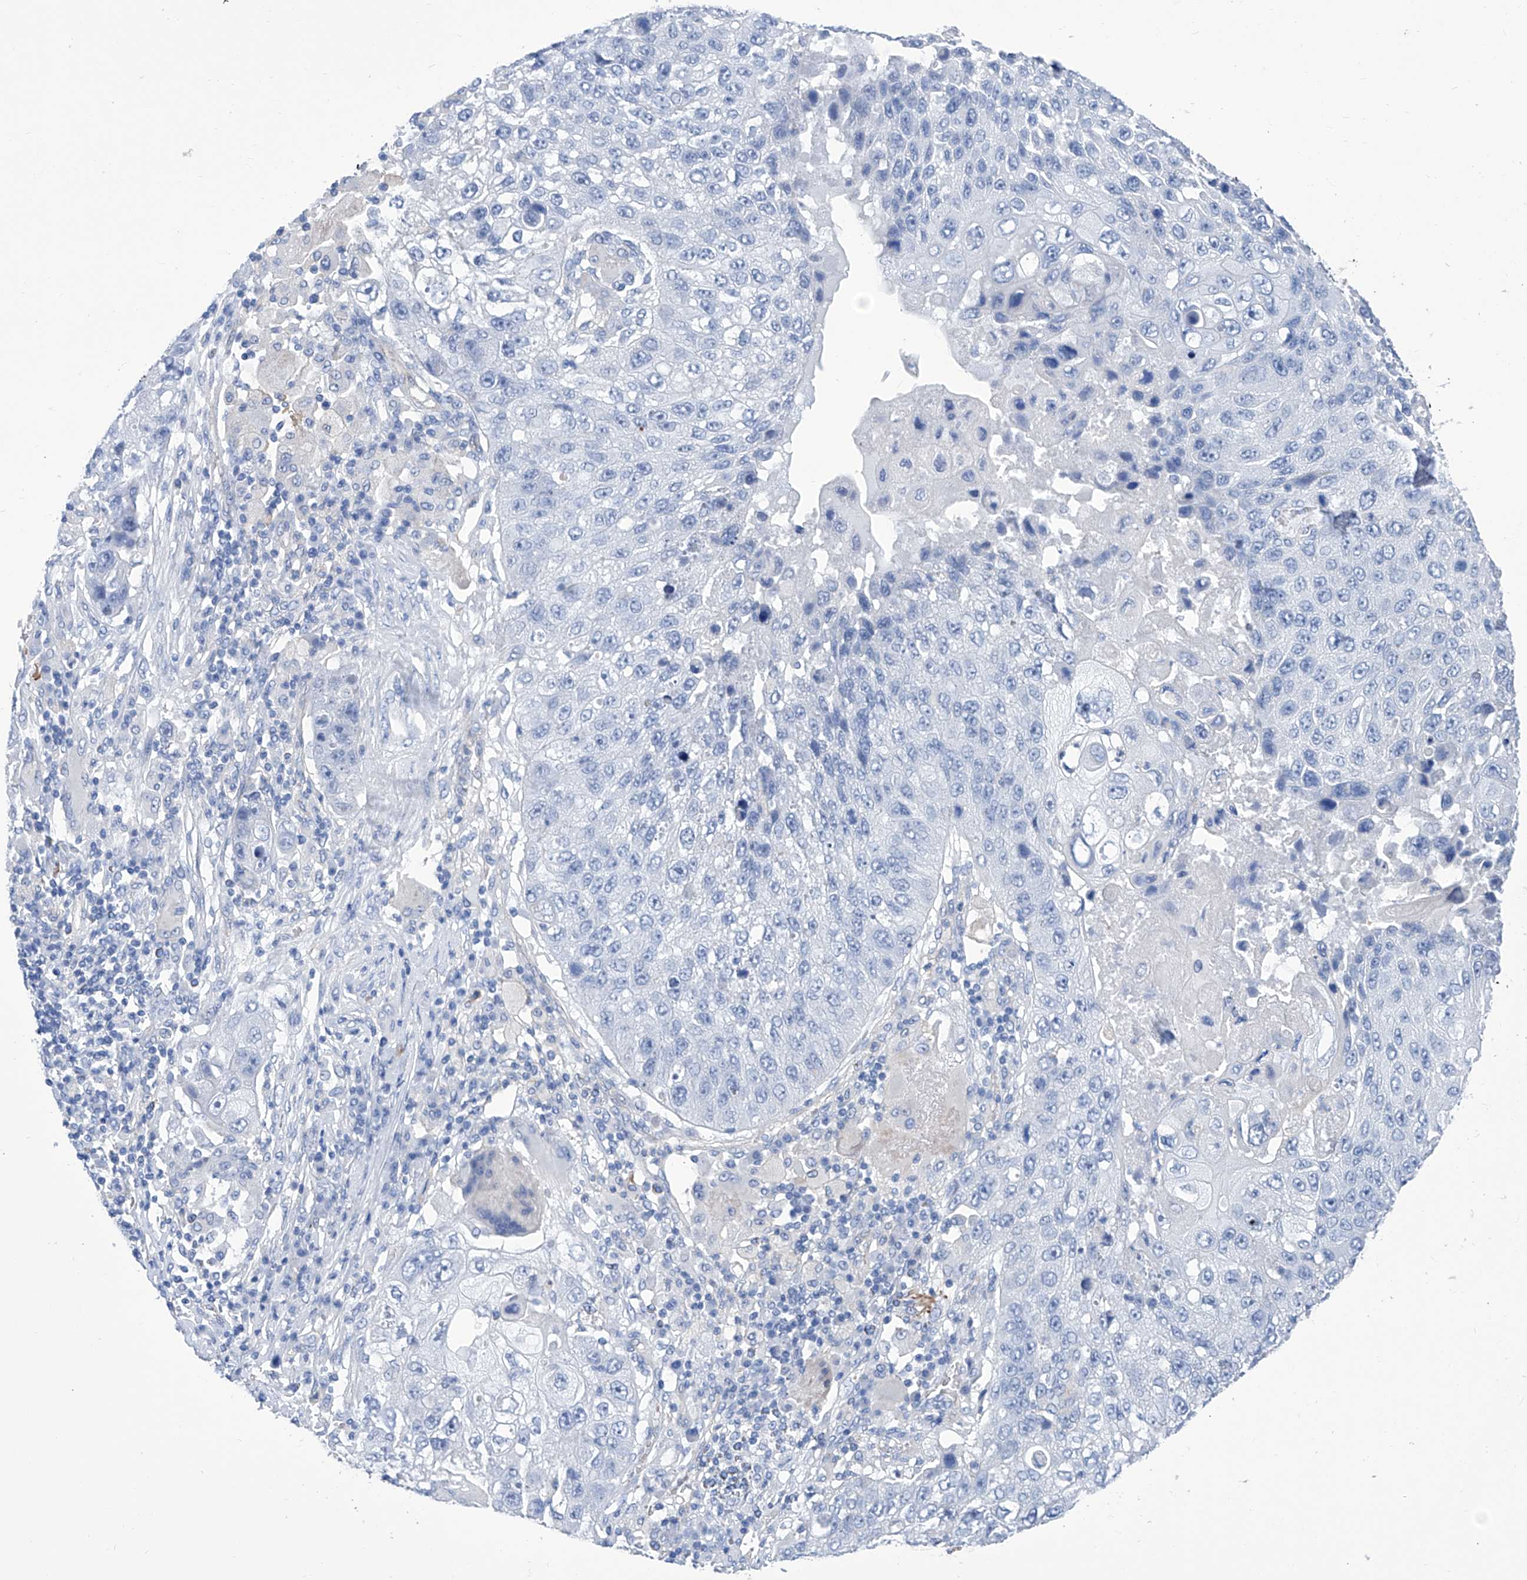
{"staining": {"intensity": "negative", "quantity": "none", "location": "none"}, "tissue": "lung cancer", "cell_type": "Tumor cells", "image_type": "cancer", "snomed": [{"axis": "morphology", "description": "Squamous cell carcinoma, NOS"}, {"axis": "topography", "description": "Lung"}], "caption": "The photomicrograph demonstrates no staining of tumor cells in squamous cell carcinoma (lung).", "gene": "SMS", "patient": {"sex": "male", "age": 61}}